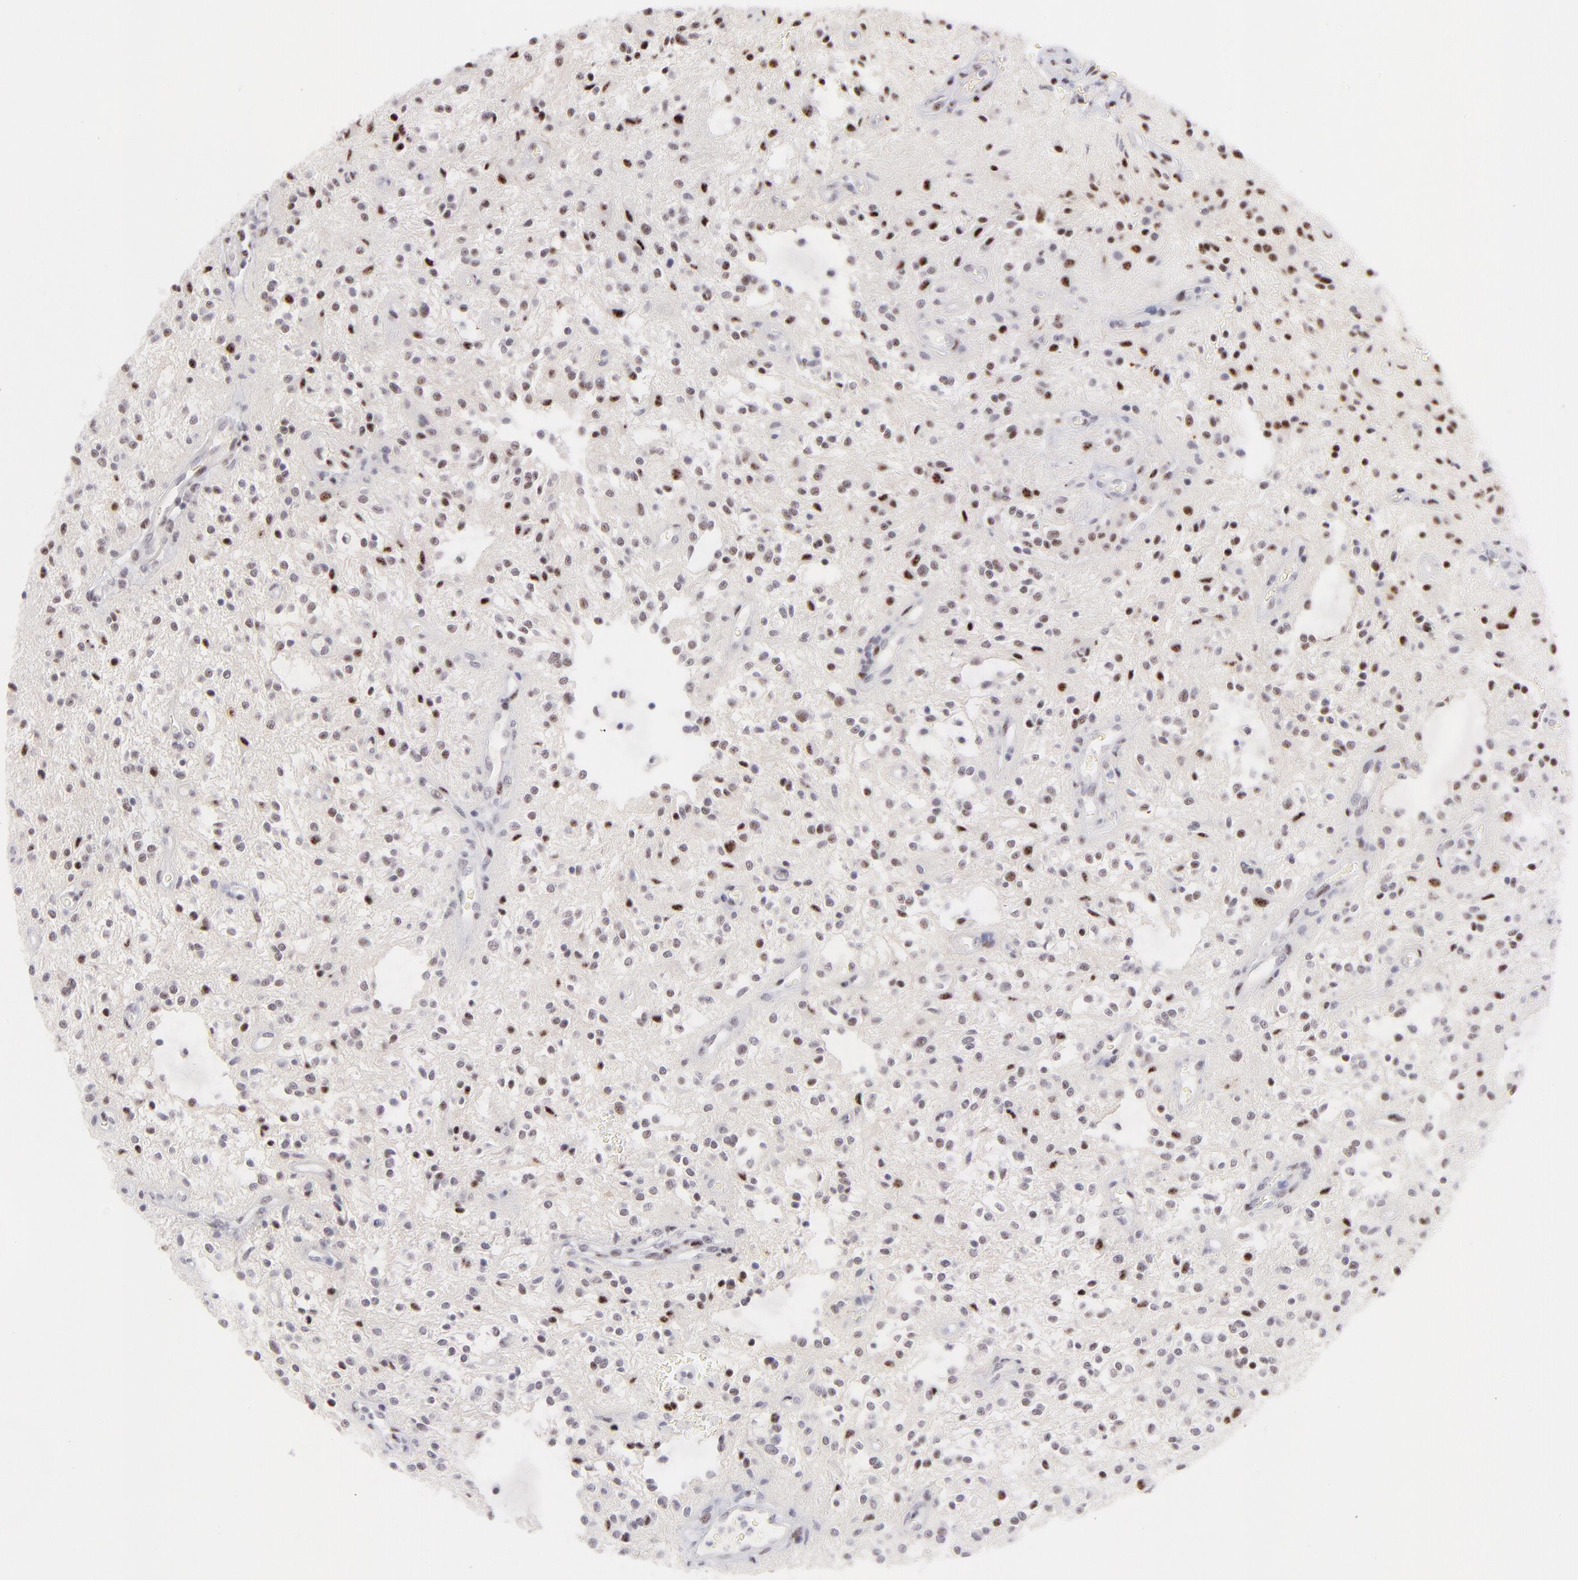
{"staining": {"intensity": "moderate", "quantity": "25%-75%", "location": "nuclear"}, "tissue": "glioma", "cell_type": "Tumor cells", "image_type": "cancer", "snomed": [{"axis": "morphology", "description": "Glioma, malignant, NOS"}, {"axis": "topography", "description": "Cerebellum"}], "caption": "A high-resolution photomicrograph shows IHC staining of glioma (malignant), which exhibits moderate nuclear staining in approximately 25%-75% of tumor cells. Immunohistochemistry (ihc) stains the protein in brown and the nuclei are stained blue.", "gene": "CDC25C", "patient": {"sex": "female", "age": 10}}